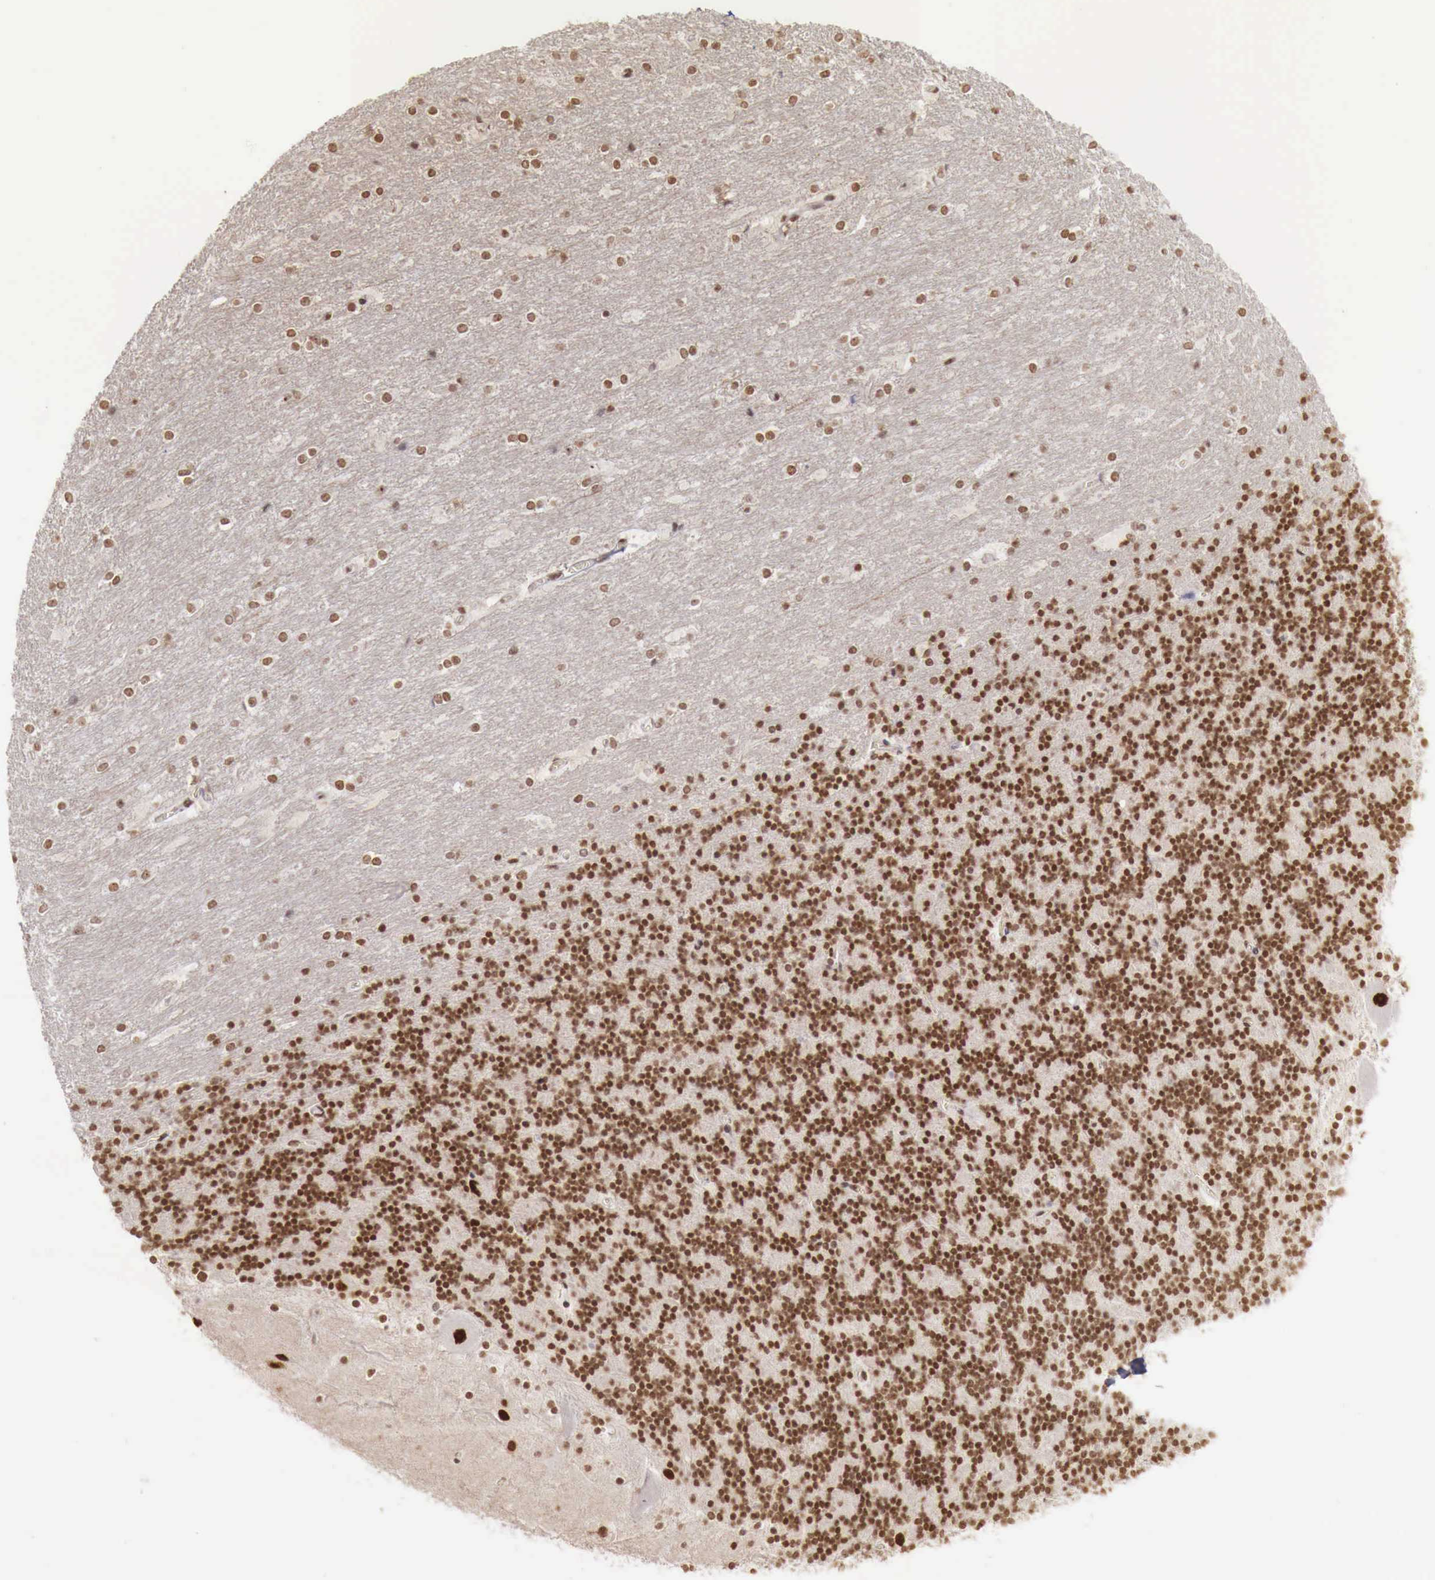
{"staining": {"intensity": "strong", "quantity": ">75%", "location": "nuclear"}, "tissue": "cerebellum", "cell_type": "Cells in granular layer", "image_type": "normal", "snomed": [{"axis": "morphology", "description": "Normal tissue, NOS"}, {"axis": "topography", "description": "Cerebellum"}], "caption": "An immunohistochemistry (IHC) photomicrograph of unremarkable tissue is shown. Protein staining in brown shows strong nuclear positivity in cerebellum within cells in granular layer.", "gene": "PHF14", "patient": {"sex": "female", "age": 19}}